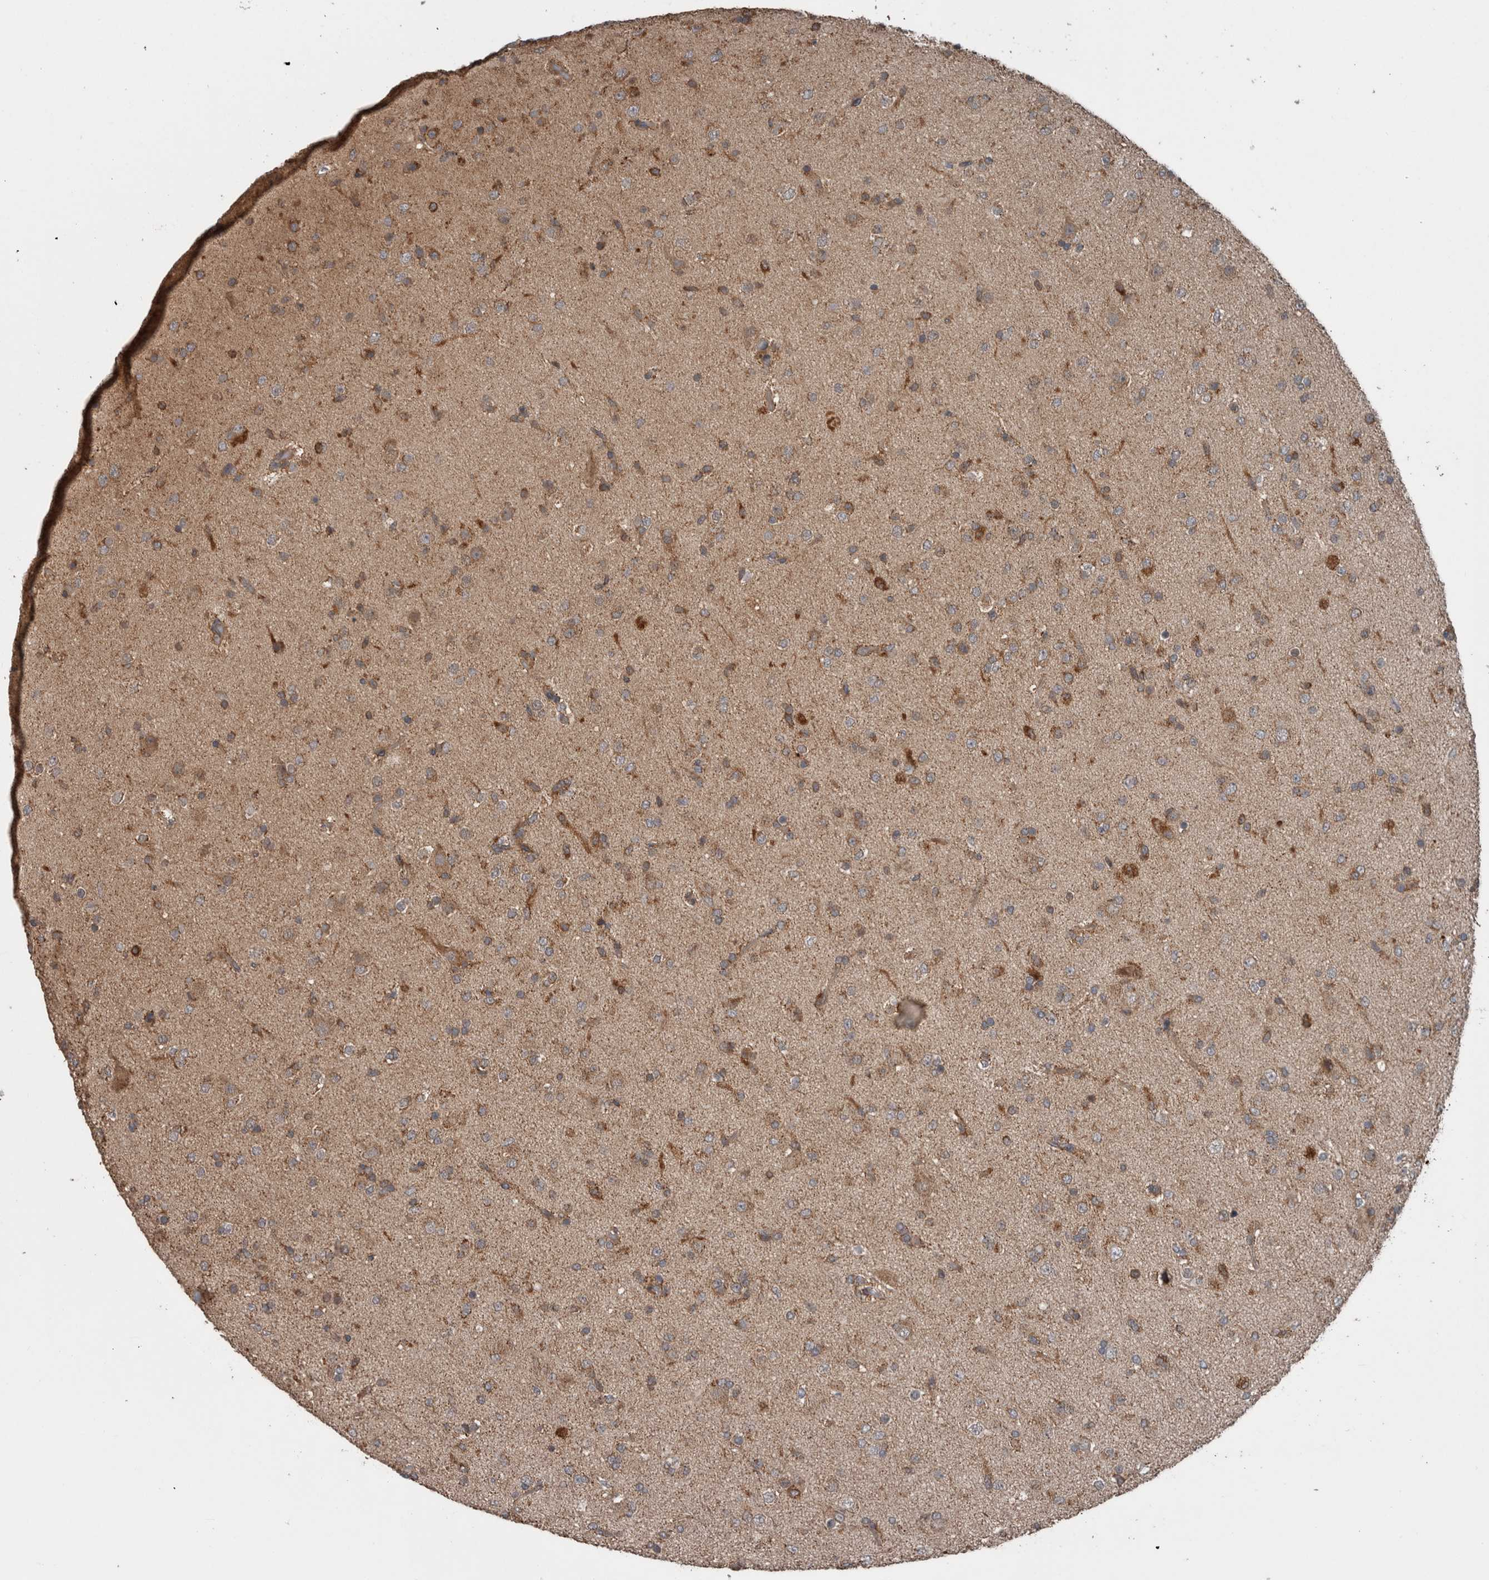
{"staining": {"intensity": "strong", "quantity": "<25%", "location": "cytoplasmic/membranous"}, "tissue": "glioma", "cell_type": "Tumor cells", "image_type": "cancer", "snomed": [{"axis": "morphology", "description": "Glioma, malignant, Low grade"}, {"axis": "topography", "description": "Brain"}], "caption": "Immunohistochemistry of glioma exhibits medium levels of strong cytoplasmic/membranous expression in approximately <25% of tumor cells. (IHC, brightfield microscopy, high magnification).", "gene": "RIOK3", "patient": {"sex": "male", "age": 65}}